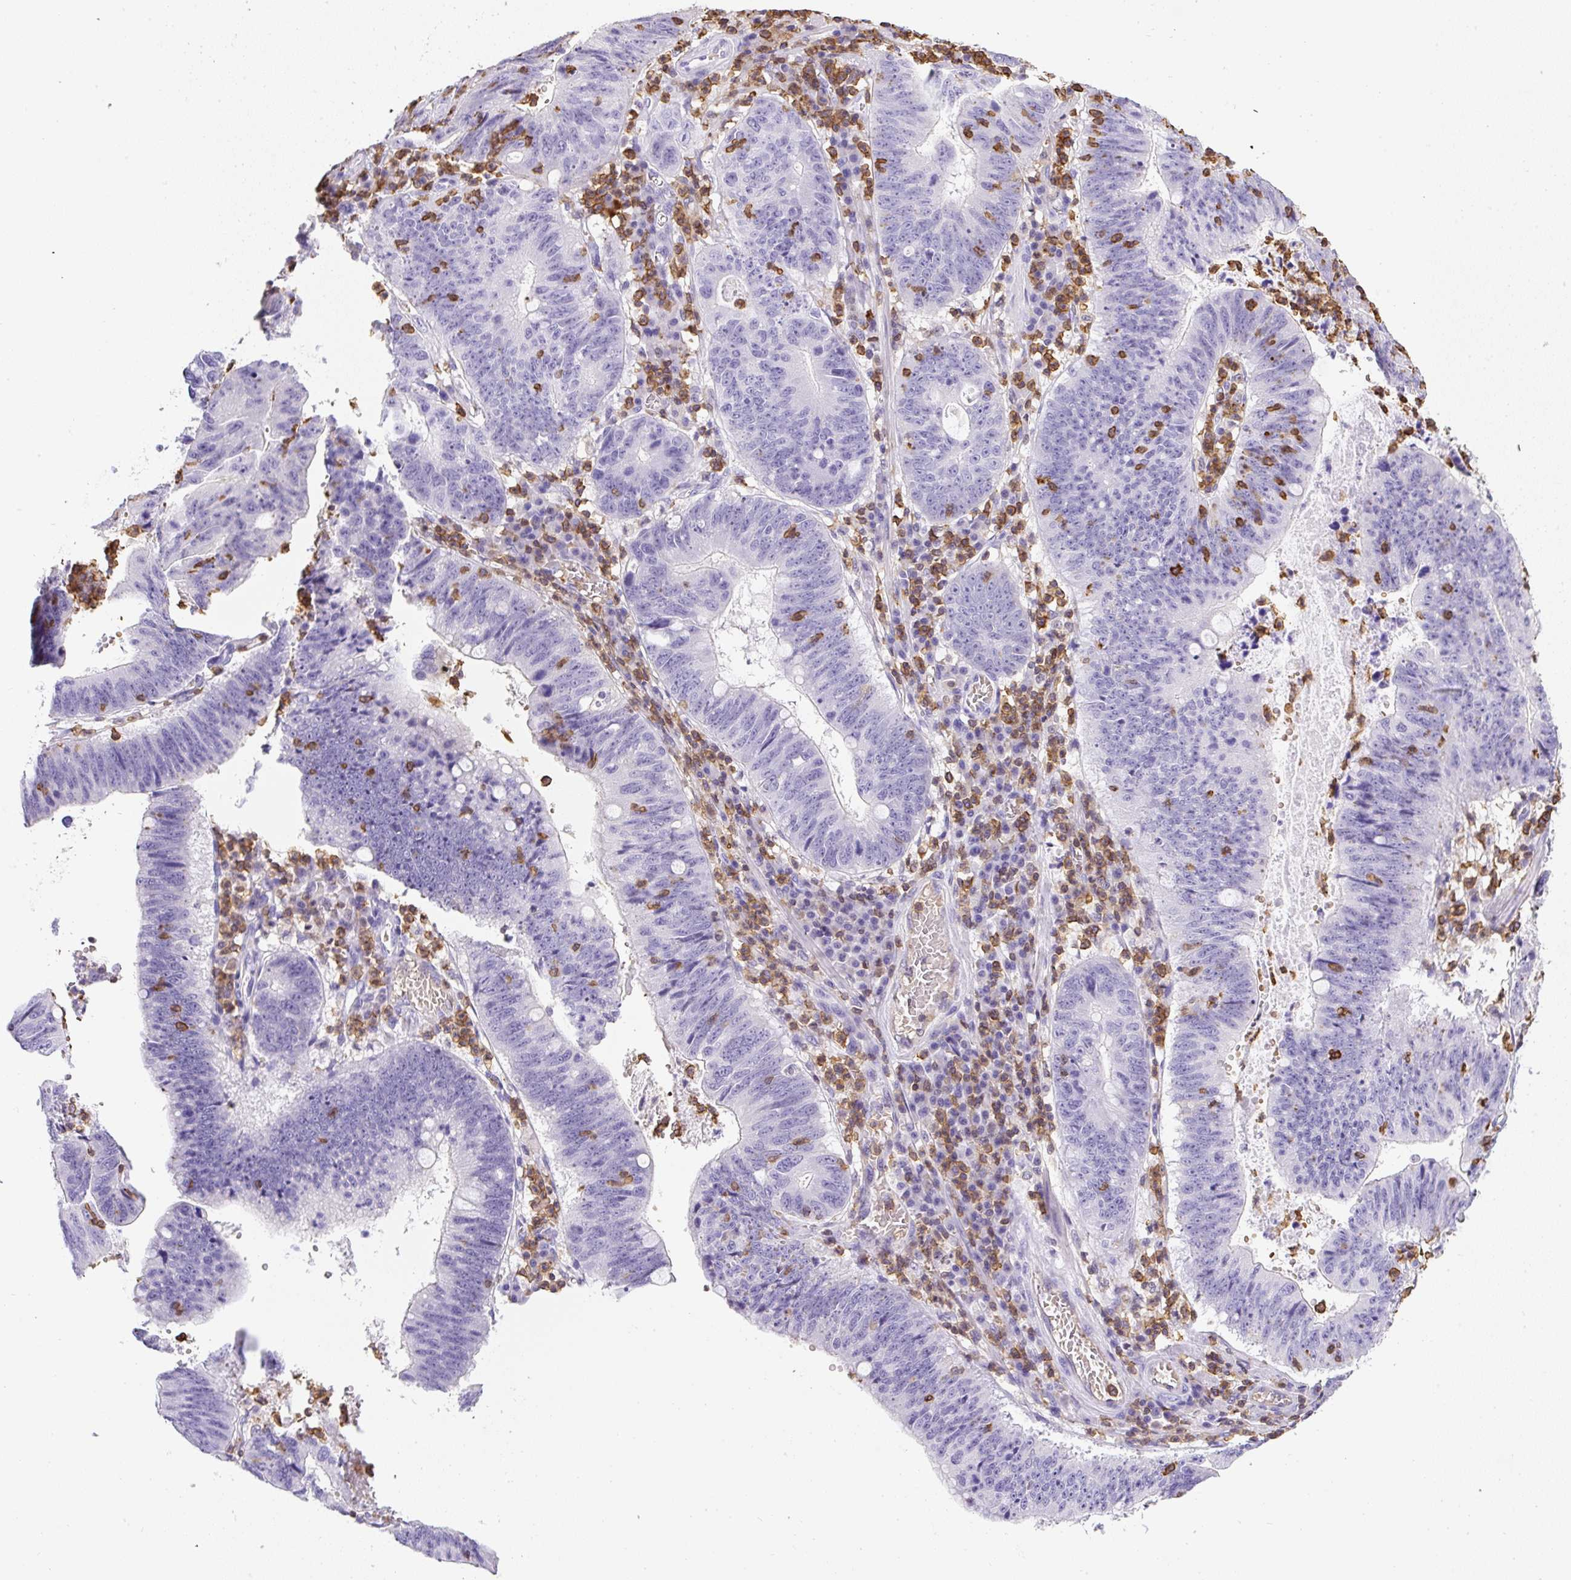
{"staining": {"intensity": "negative", "quantity": "none", "location": "none"}, "tissue": "stomach cancer", "cell_type": "Tumor cells", "image_type": "cancer", "snomed": [{"axis": "morphology", "description": "Adenocarcinoma, NOS"}, {"axis": "topography", "description": "Stomach"}], "caption": "The immunohistochemistry (IHC) micrograph has no significant staining in tumor cells of adenocarcinoma (stomach) tissue.", "gene": "FAM228B", "patient": {"sex": "male", "age": 59}}